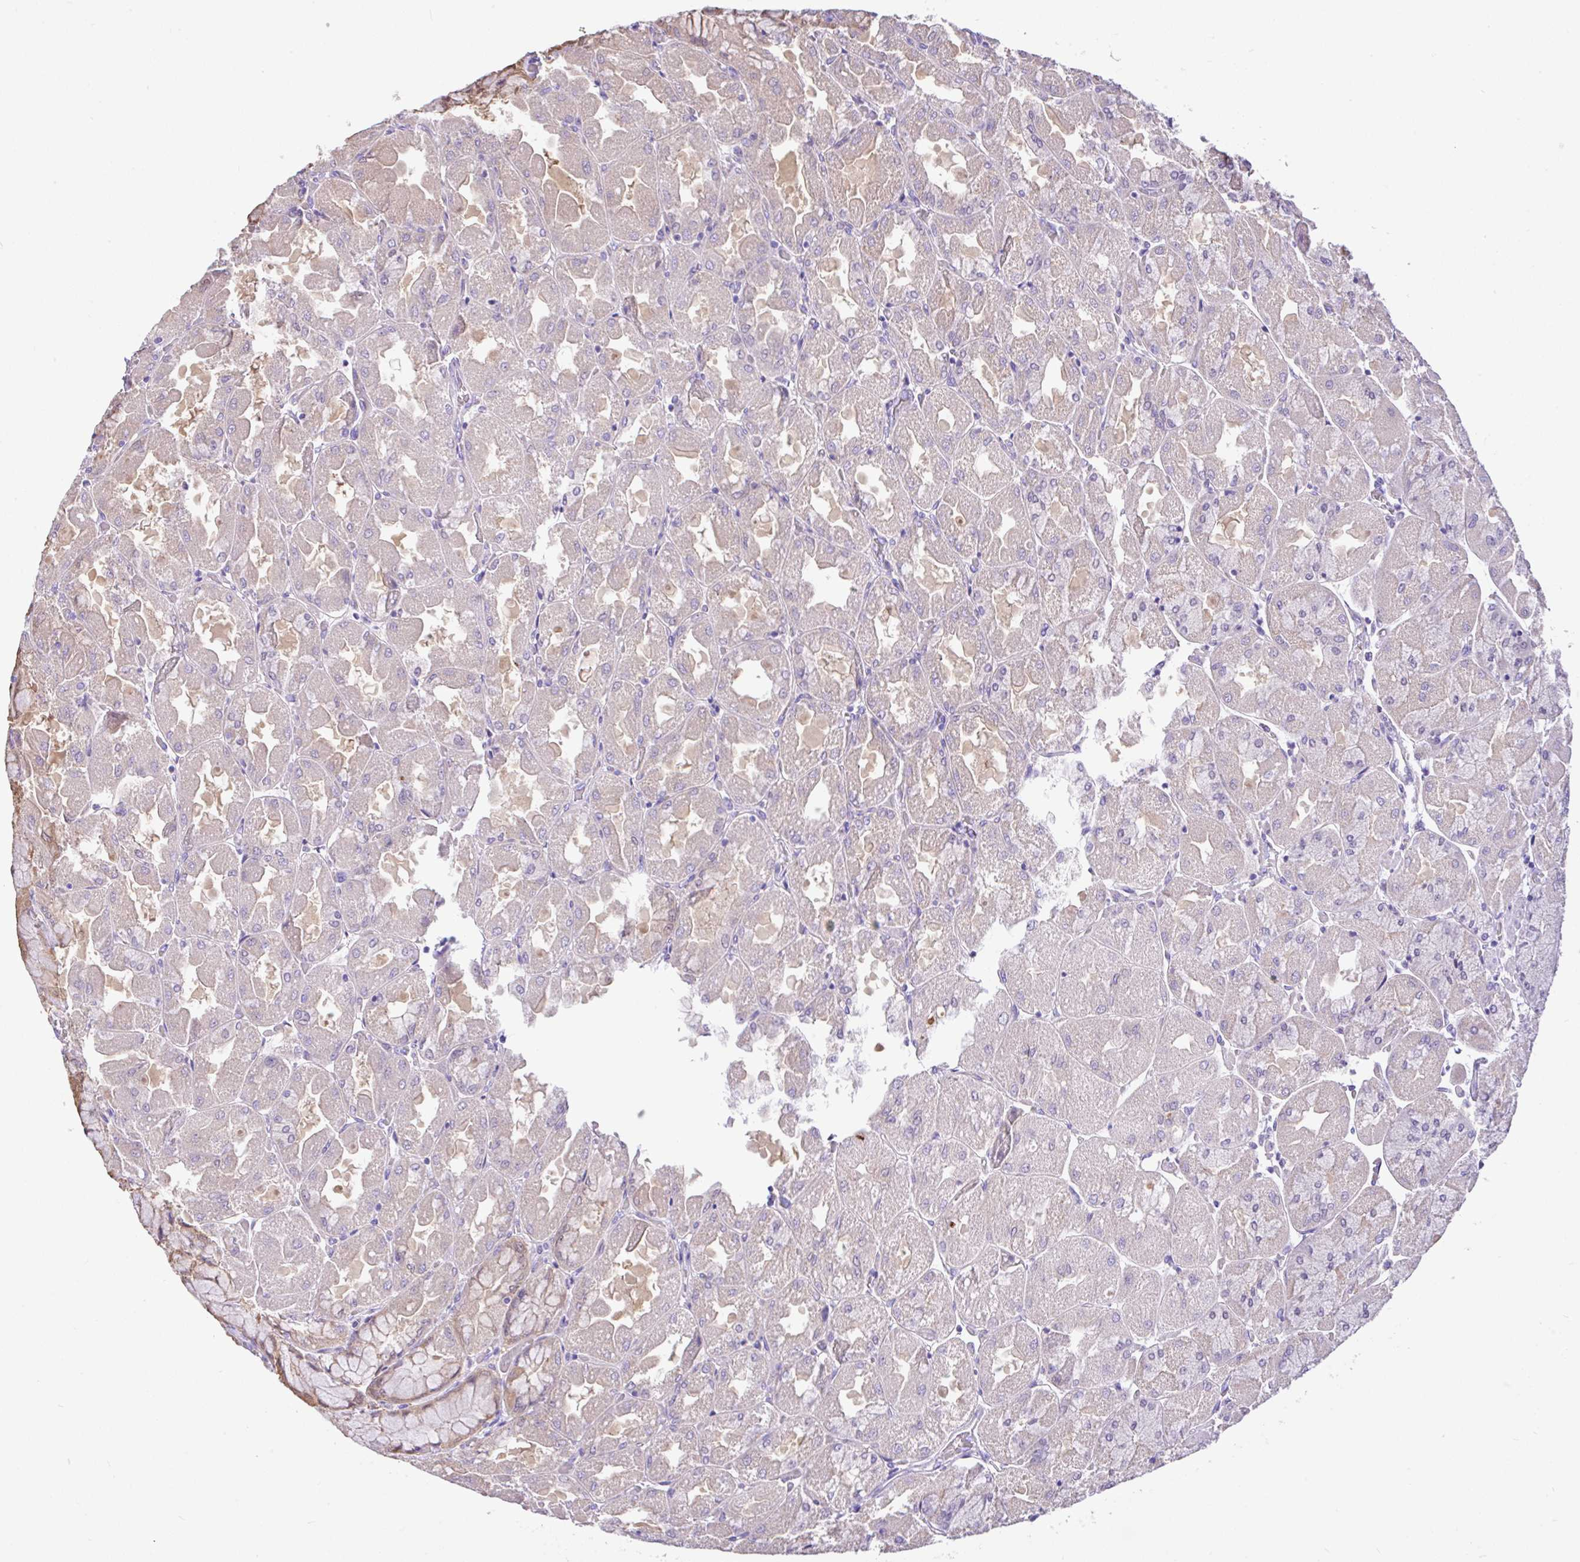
{"staining": {"intensity": "moderate", "quantity": "<25%", "location": "cytoplasmic/membranous,nuclear"}, "tissue": "stomach", "cell_type": "Glandular cells", "image_type": "normal", "snomed": [{"axis": "morphology", "description": "Normal tissue, NOS"}, {"axis": "topography", "description": "Stomach"}], "caption": "Immunohistochemical staining of unremarkable stomach shows low levels of moderate cytoplasmic/membranous,nuclear expression in approximately <25% of glandular cells.", "gene": "ANO4", "patient": {"sex": "female", "age": 61}}